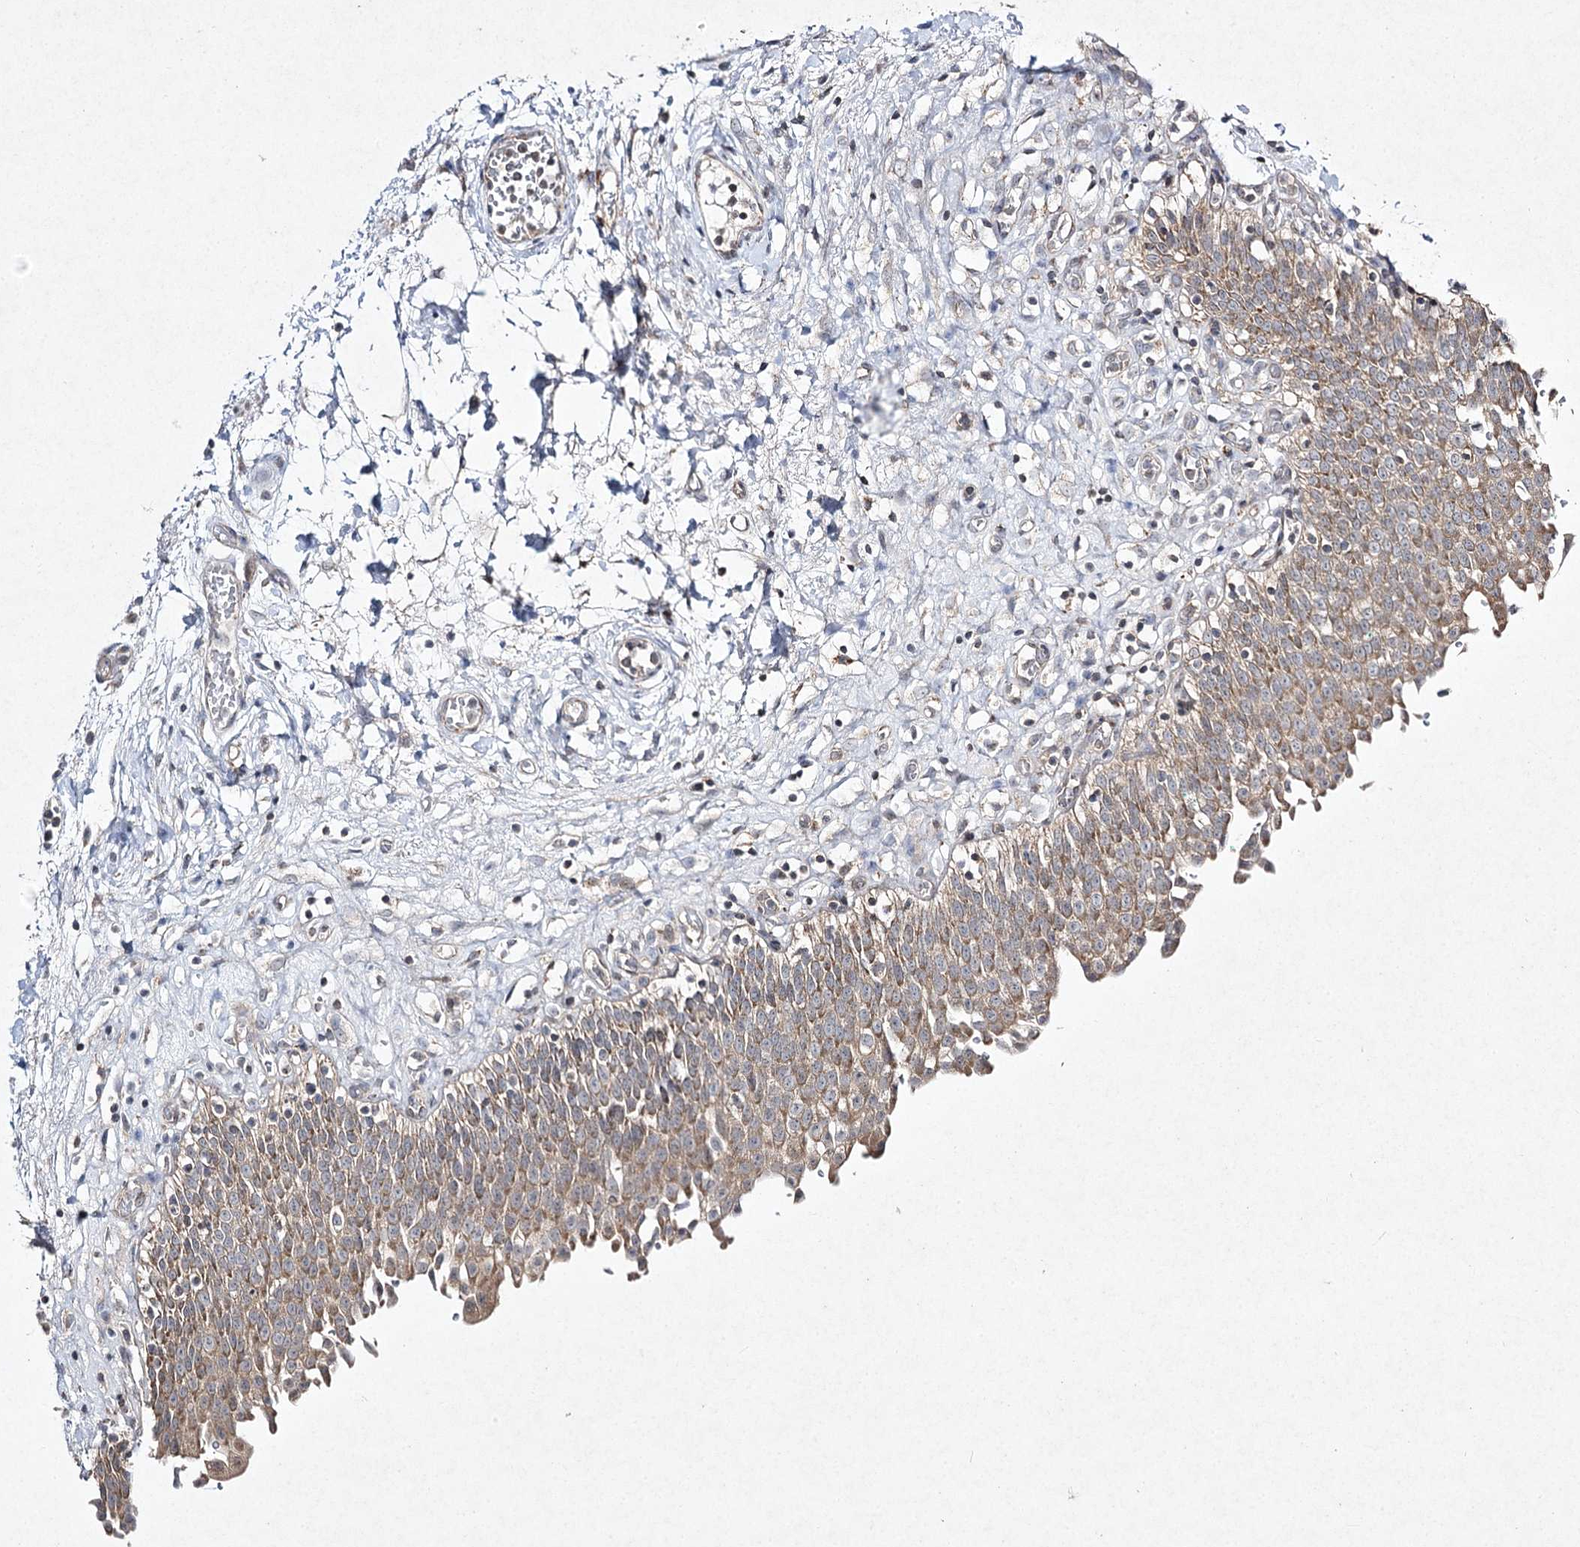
{"staining": {"intensity": "moderate", "quantity": ">75%", "location": "cytoplasmic/membranous"}, "tissue": "urinary bladder", "cell_type": "Urothelial cells", "image_type": "normal", "snomed": [{"axis": "morphology", "description": "Urothelial carcinoma, High grade"}, {"axis": "topography", "description": "Urinary bladder"}], "caption": "Urinary bladder stained for a protein (brown) exhibits moderate cytoplasmic/membranous positive expression in about >75% of urothelial cells.", "gene": "FANCL", "patient": {"sex": "male", "age": 46}}